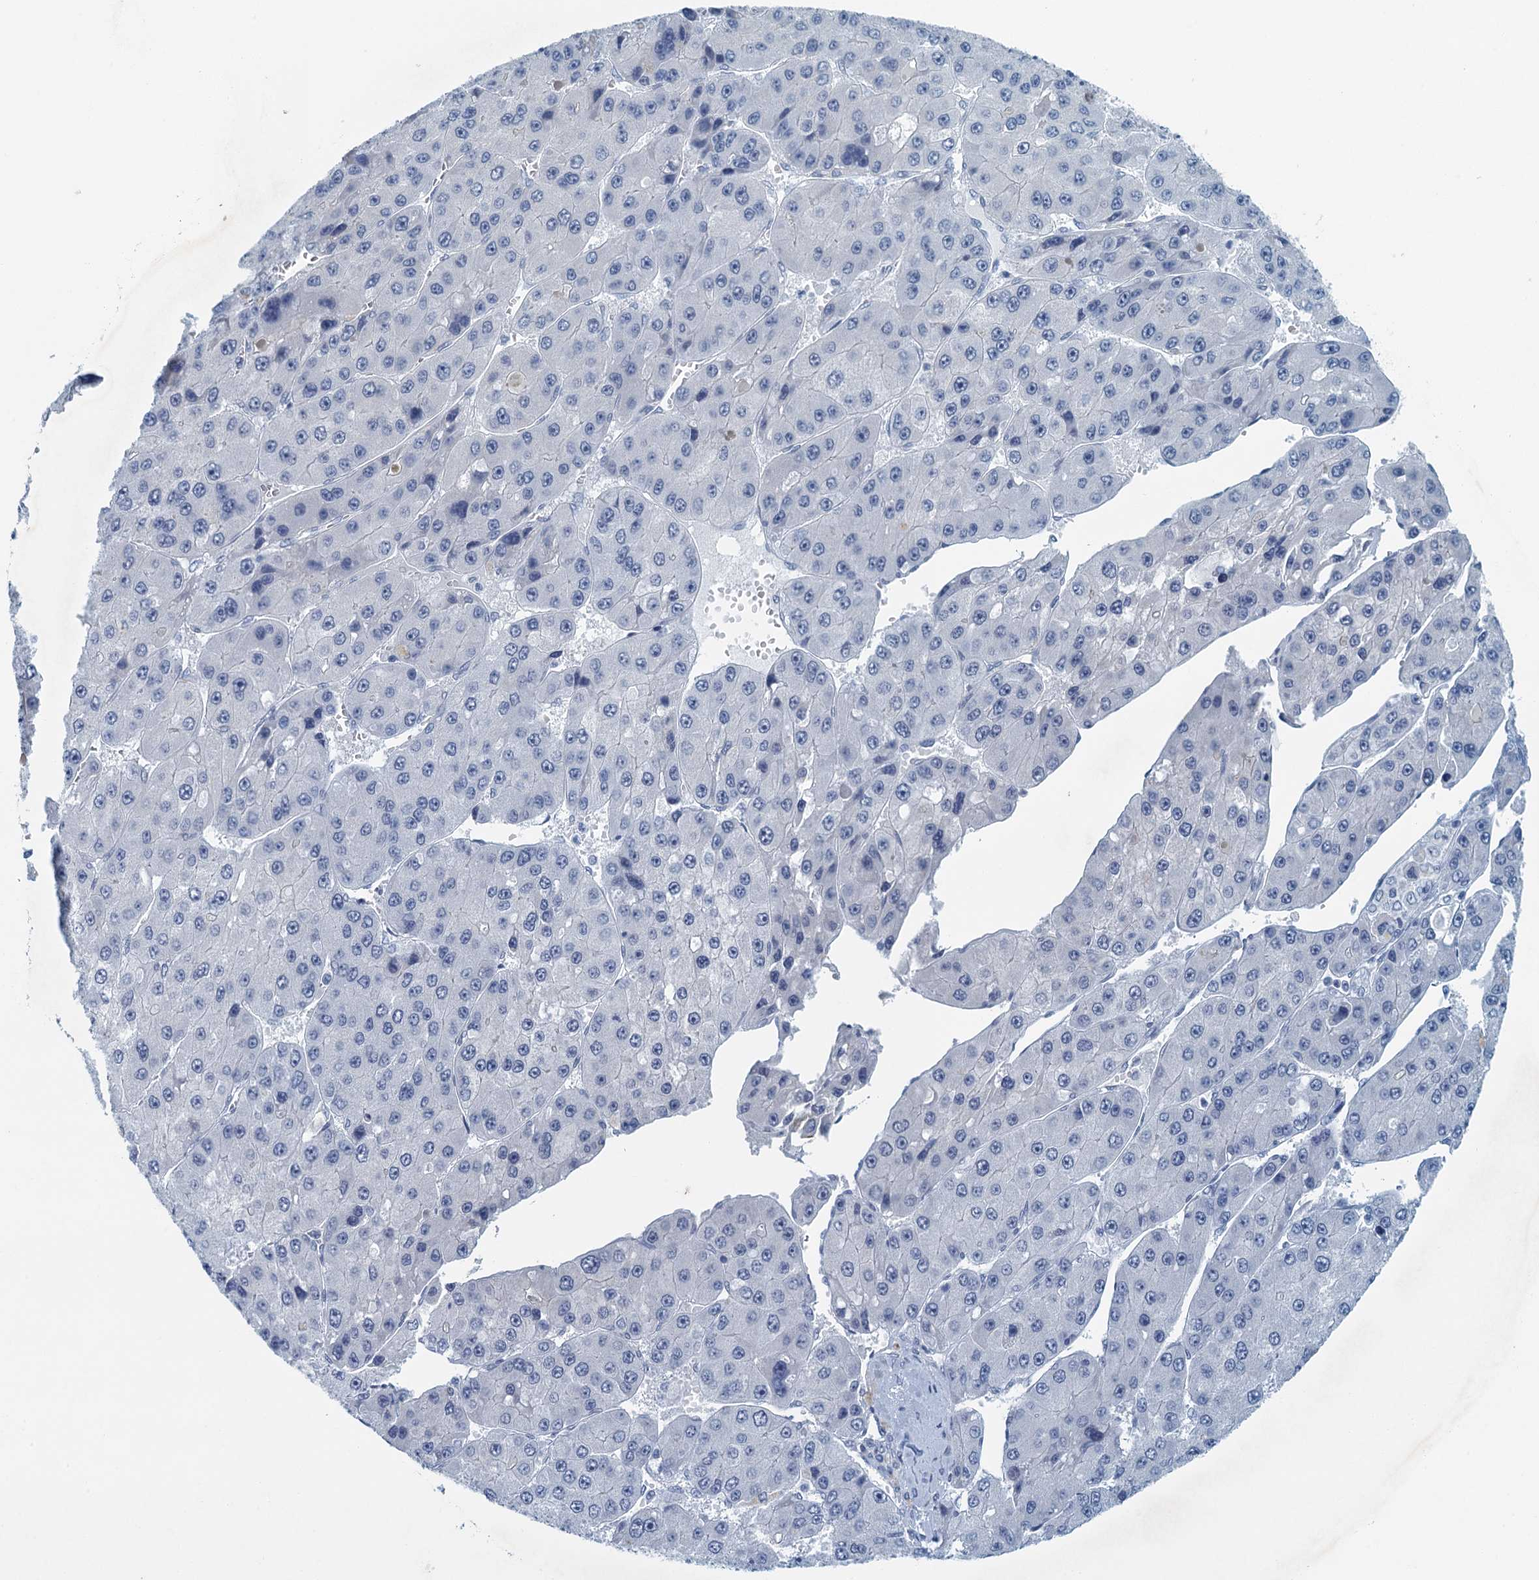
{"staining": {"intensity": "negative", "quantity": "none", "location": "none"}, "tissue": "liver cancer", "cell_type": "Tumor cells", "image_type": "cancer", "snomed": [{"axis": "morphology", "description": "Carcinoma, Hepatocellular, NOS"}, {"axis": "topography", "description": "Liver"}], "caption": "Immunohistochemical staining of liver cancer demonstrates no significant positivity in tumor cells.", "gene": "ENSG00000131152", "patient": {"sex": "female", "age": 73}}